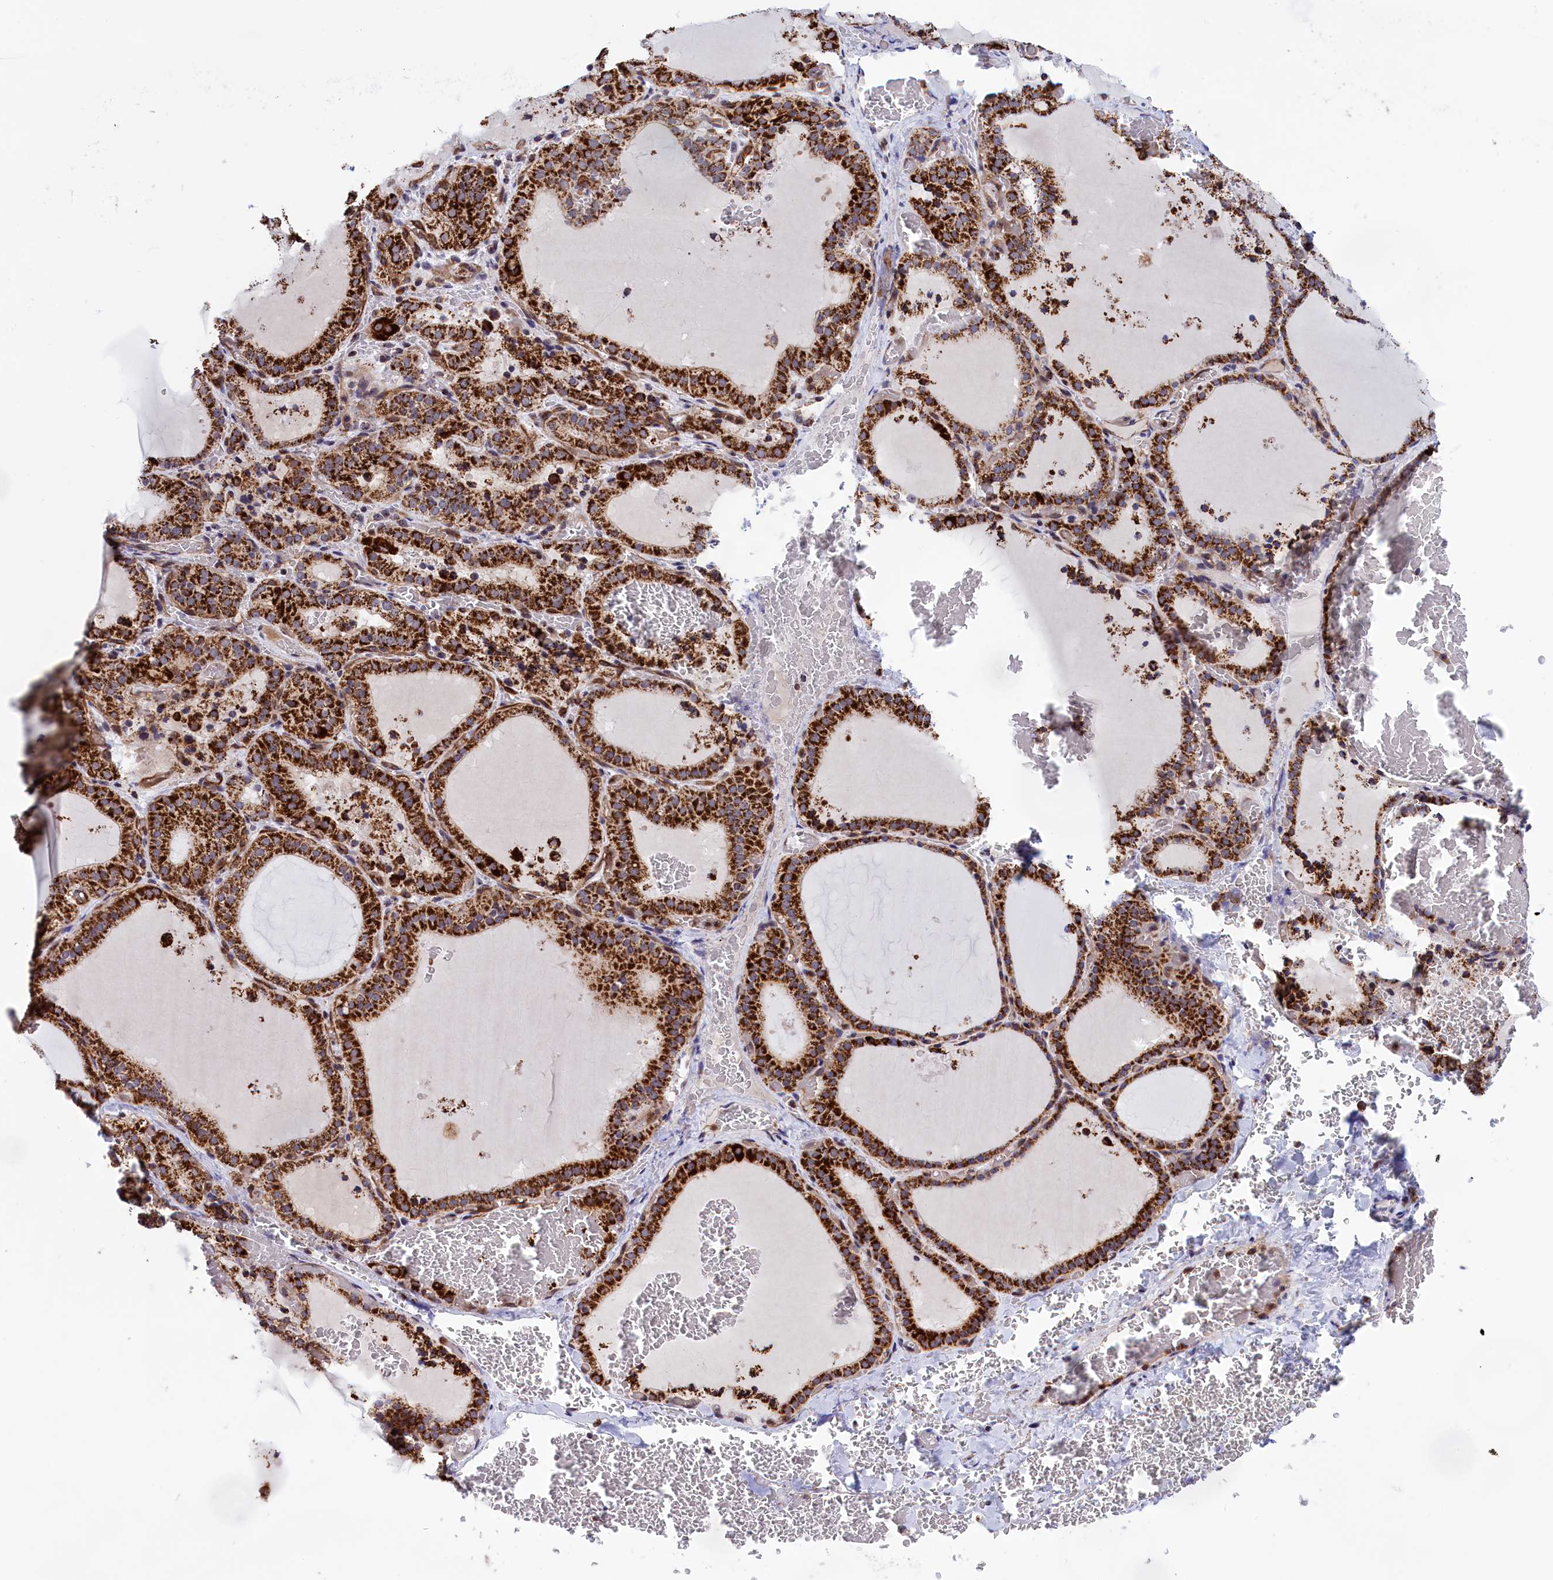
{"staining": {"intensity": "strong", "quantity": ">75%", "location": "cytoplasmic/membranous"}, "tissue": "thyroid gland", "cell_type": "Glandular cells", "image_type": "normal", "snomed": [{"axis": "morphology", "description": "Normal tissue, NOS"}, {"axis": "topography", "description": "Thyroid gland"}], "caption": "Protein staining reveals strong cytoplasmic/membranous positivity in approximately >75% of glandular cells in normal thyroid gland.", "gene": "MPND", "patient": {"sex": "female", "age": 39}}